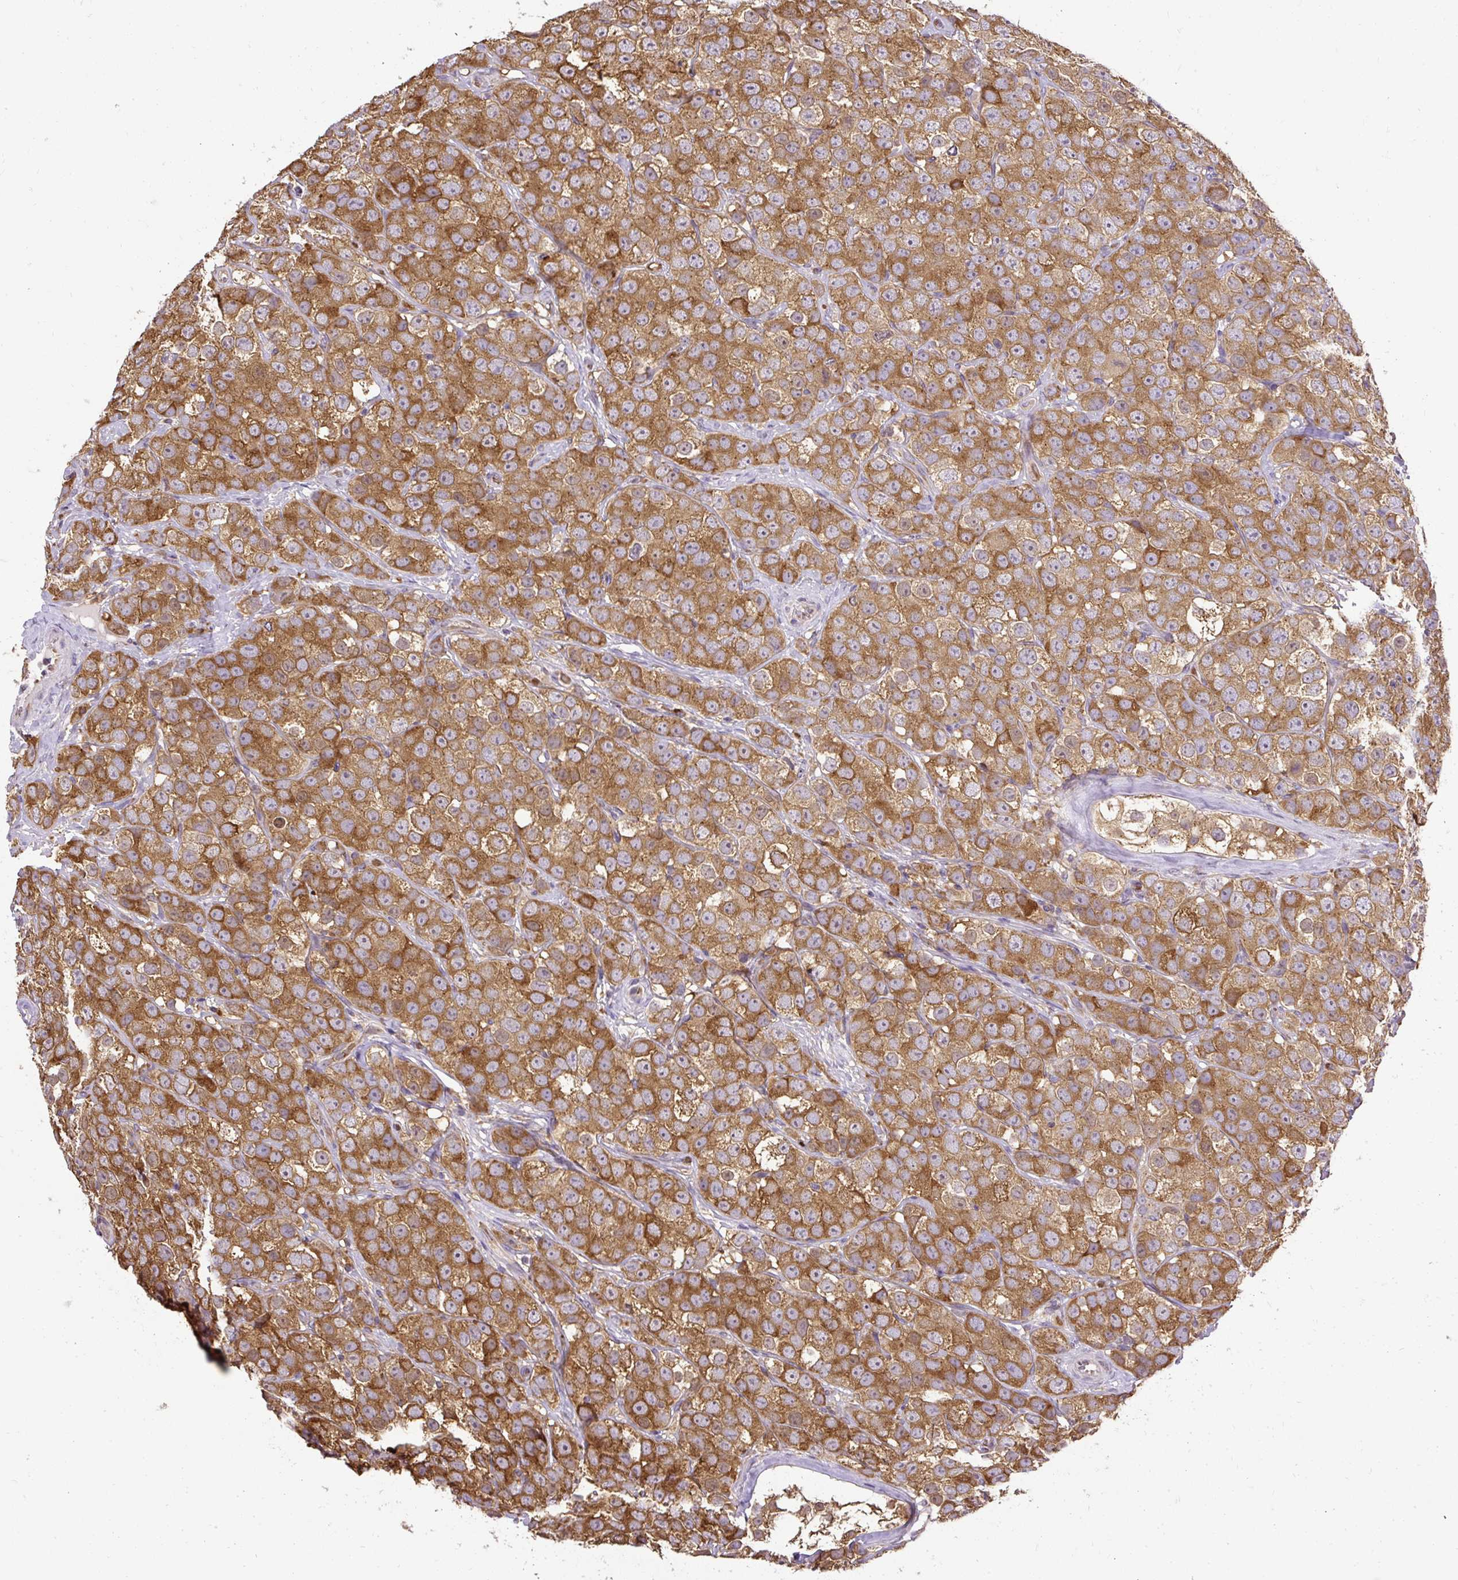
{"staining": {"intensity": "strong", "quantity": ">75%", "location": "cytoplasmic/membranous"}, "tissue": "testis cancer", "cell_type": "Tumor cells", "image_type": "cancer", "snomed": [{"axis": "morphology", "description": "Seminoma, NOS"}, {"axis": "topography", "description": "Testis"}], "caption": "High-magnification brightfield microscopy of testis cancer stained with DAB (3,3'-diaminobenzidine) (brown) and counterstained with hematoxylin (blue). tumor cells exhibit strong cytoplasmic/membranous expression is identified in about>75% of cells.", "gene": "SMC4", "patient": {"sex": "male", "age": 28}}